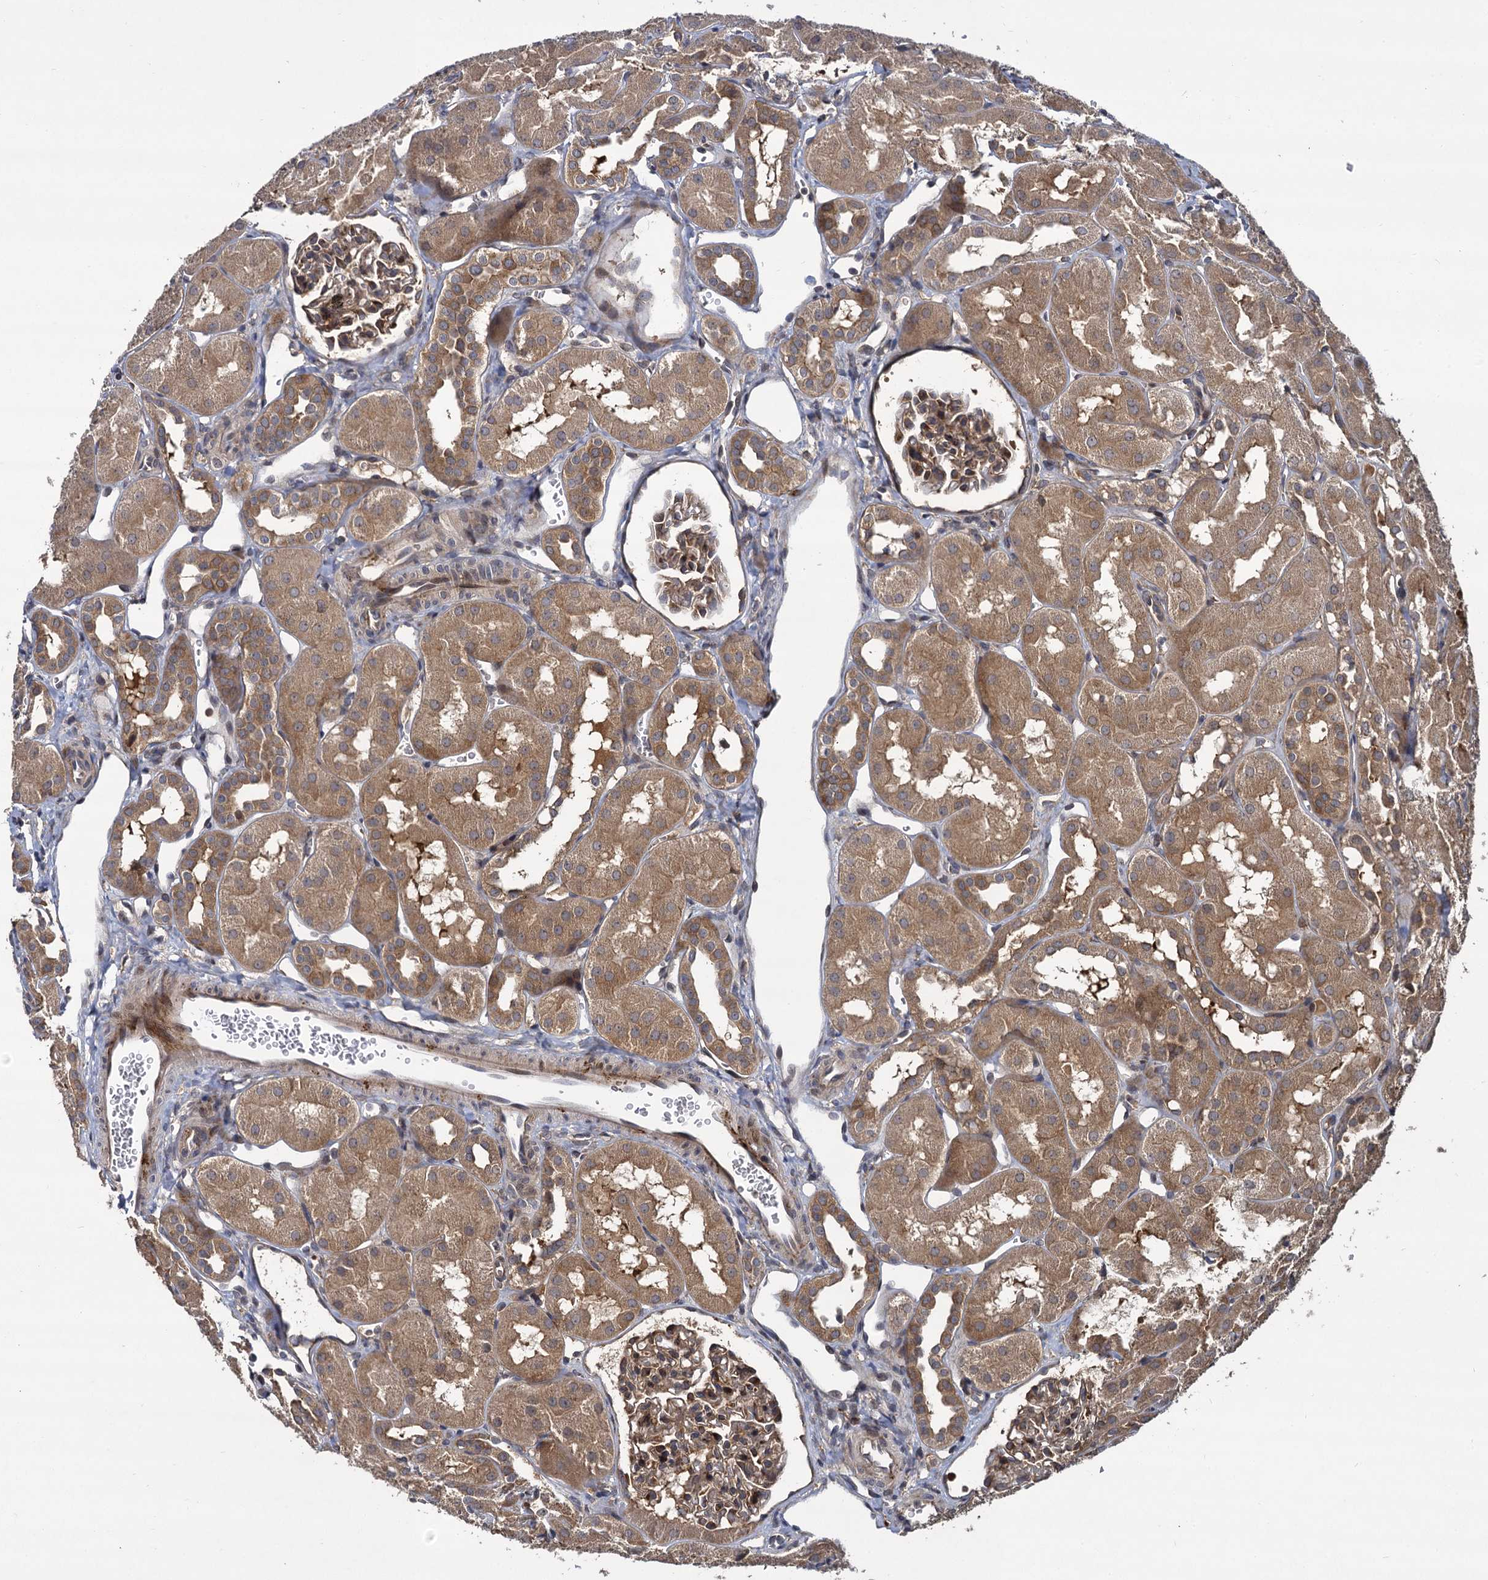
{"staining": {"intensity": "moderate", "quantity": ">75%", "location": "cytoplasmic/membranous"}, "tissue": "kidney", "cell_type": "Cells in glomeruli", "image_type": "normal", "snomed": [{"axis": "morphology", "description": "Normal tissue, NOS"}, {"axis": "topography", "description": "Kidney"}, {"axis": "topography", "description": "Urinary bladder"}], "caption": "An immunohistochemistry histopathology image of unremarkable tissue is shown. Protein staining in brown shows moderate cytoplasmic/membranous positivity in kidney within cells in glomeruli. Using DAB (brown) and hematoxylin (blue) stains, captured at high magnification using brightfield microscopy.", "gene": "INPPL1", "patient": {"sex": "male", "age": 16}}